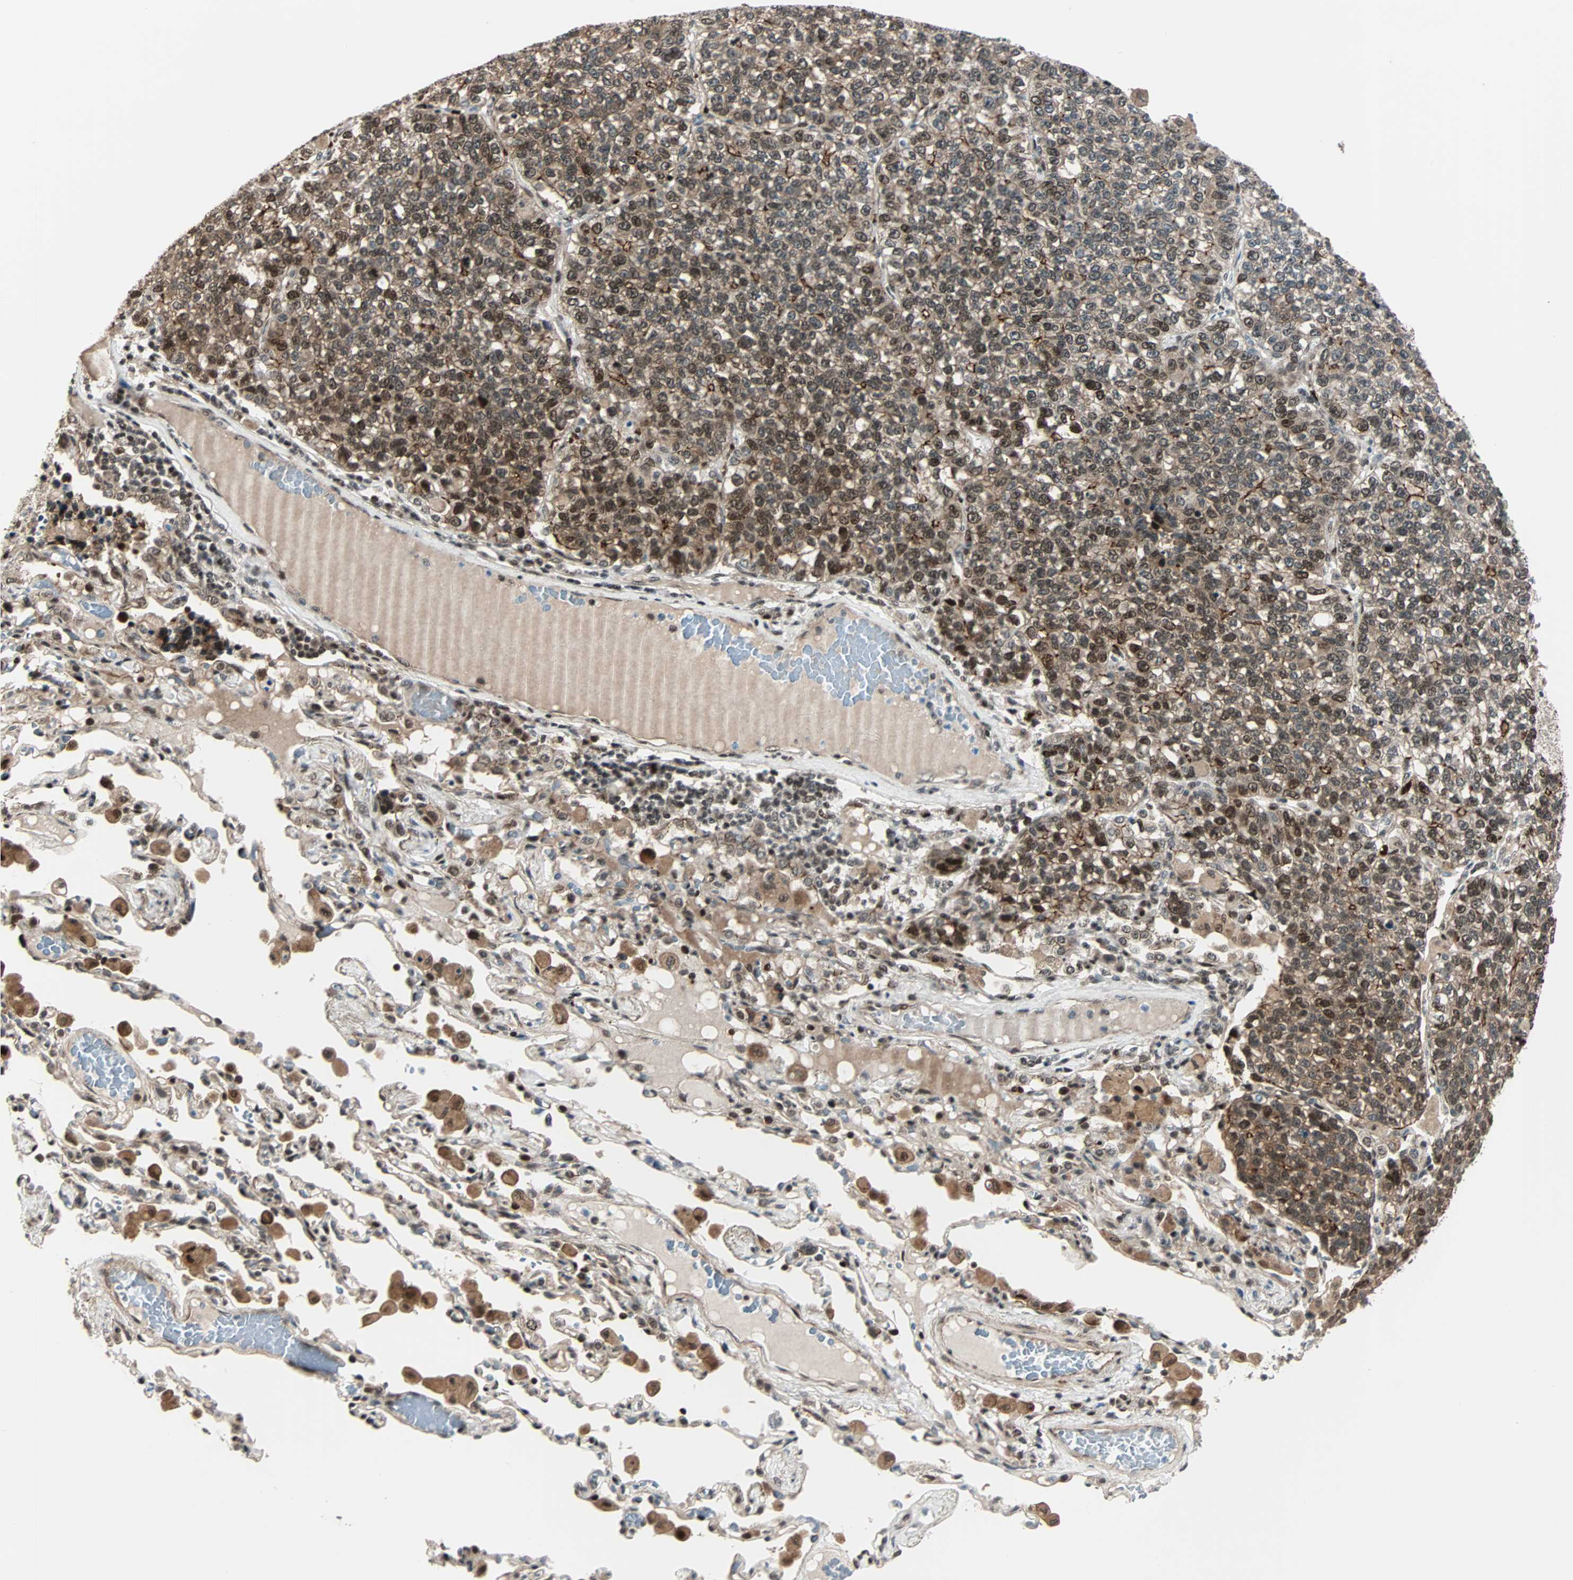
{"staining": {"intensity": "moderate", "quantity": "25%-75%", "location": "cytoplasmic/membranous,nuclear"}, "tissue": "lung cancer", "cell_type": "Tumor cells", "image_type": "cancer", "snomed": [{"axis": "morphology", "description": "Adenocarcinoma, NOS"}, {"axis": "topography", "description": "Lung"}], "caption": "Human adenocarcinoma (lung) stained with a brown dye reveals moderate cytoplasmic/membranous and nuclear positive positivity in about 25%-75% of tumor cells.", "gene": "CBX4", "patient": {"sex": "male", "age": 49}}